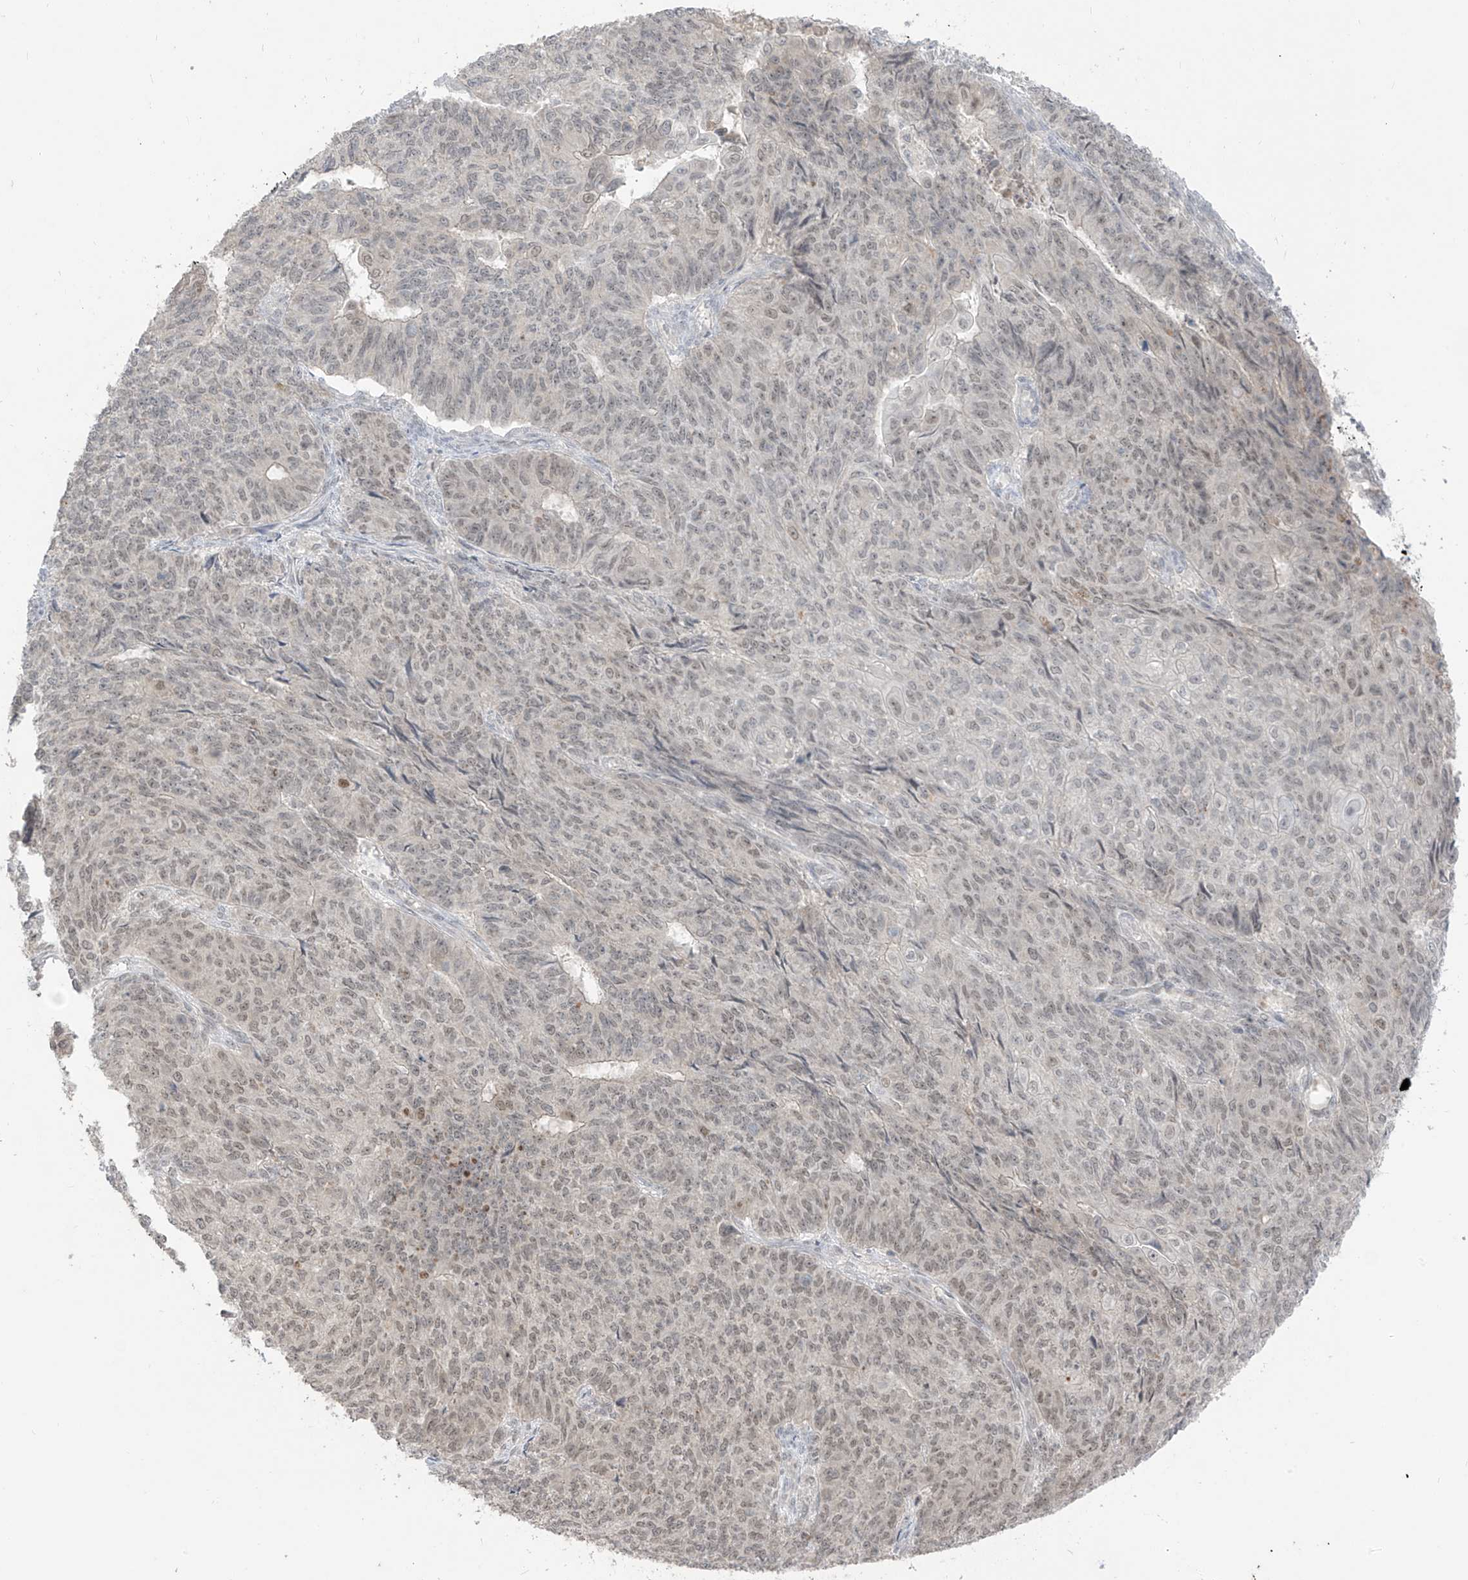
{"staining": {"intensity": "weak", "quantity": "25%-75%", "location": "nuclear"}, "tissue": "endometrial cancer", "cell_type": "Tumor cells", "image_type": "cancer", "snomed": [{"axis": "morphology", "description": "Adenocarcinoma, NOS"}, {"axis": "topography", "description": "Endometrium"}], "caption": "Immunohistochemistry (IHC) (DAB (3,3'-diaminobenzidine)) staining of endometrial adenocarcinoma shows weak nuclear protein staining in about 25%-75% of tumor cells. (brown staining indicates protein expression, while blue staining denotes nuclei).", "gene": "OGT", "patient": {"sex": "female", "age": 32}}